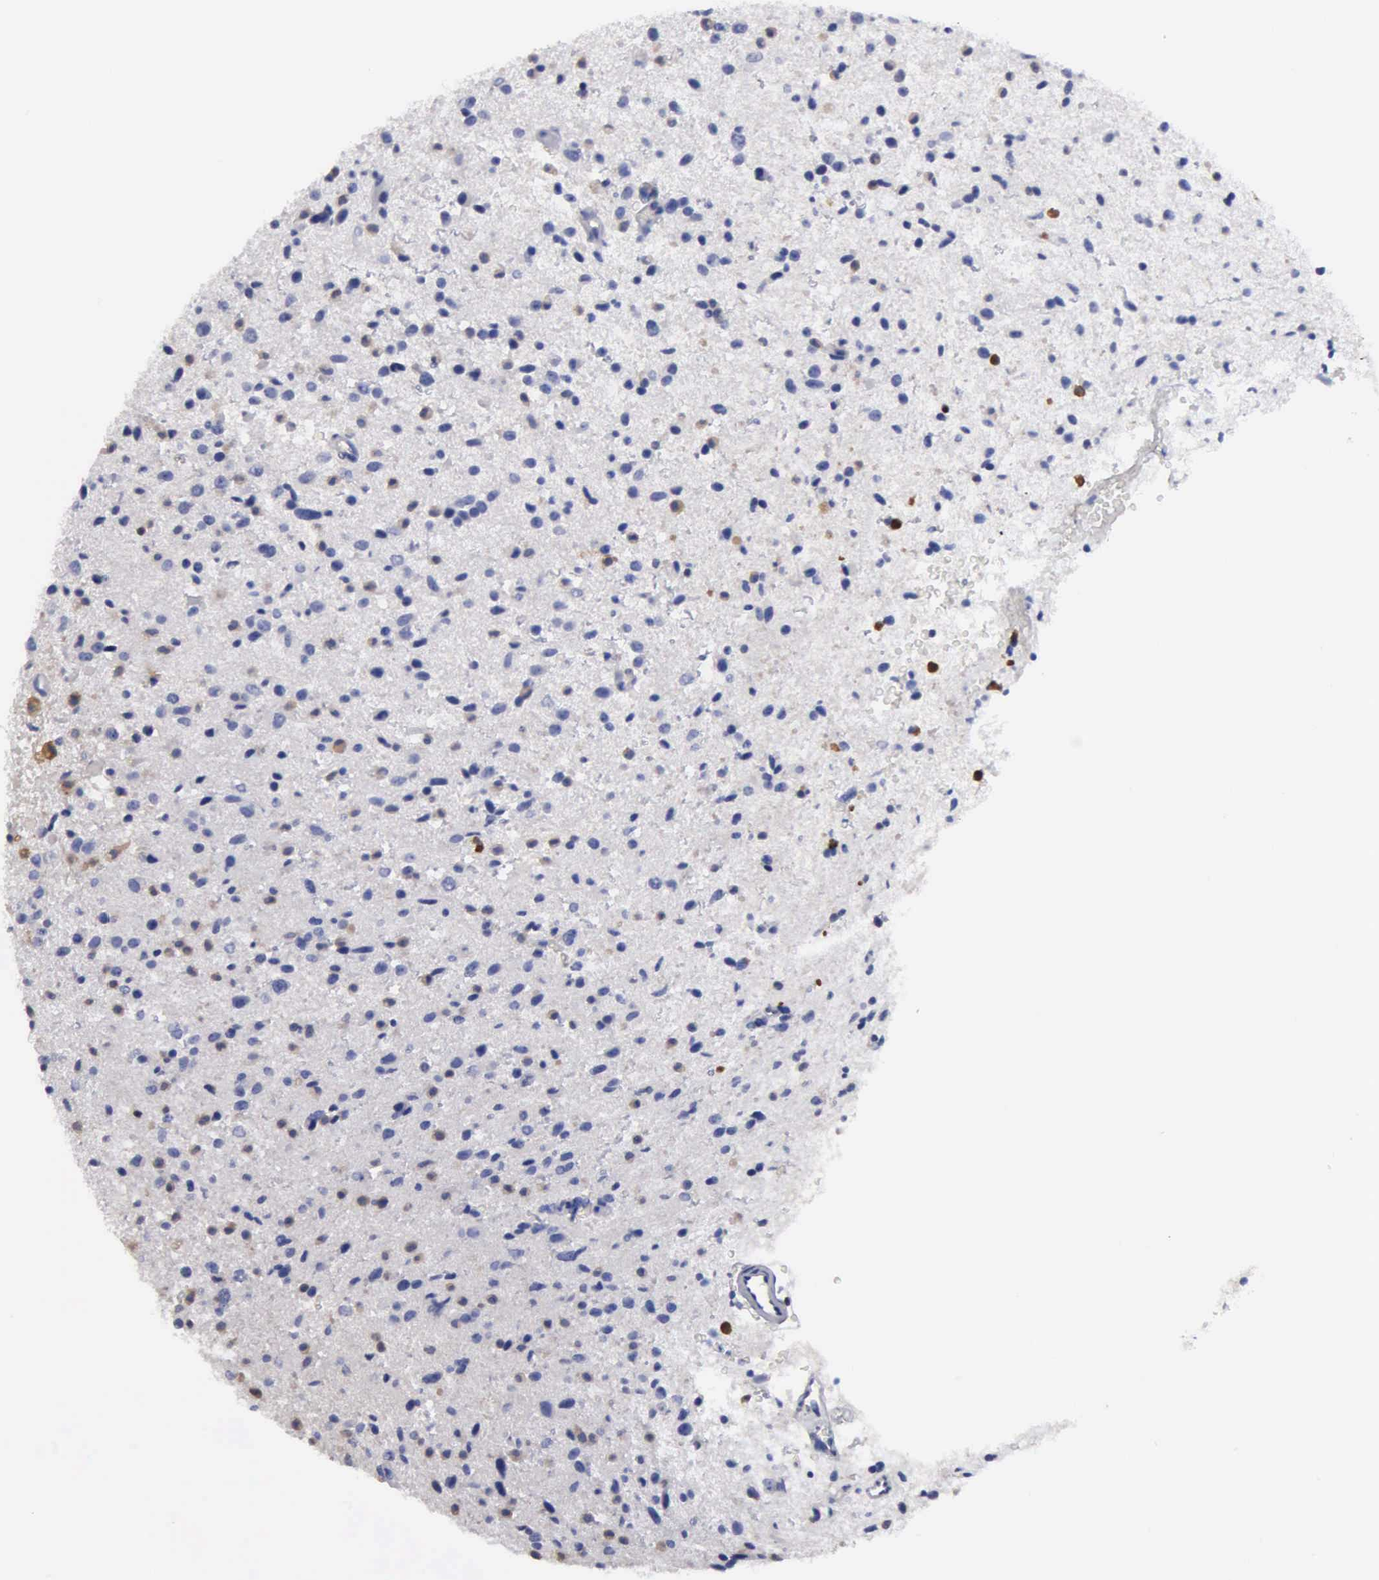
{"staining": {"intensity": "negative", "quantity": "none", "location": "none"}, "tissue": "glioma", "cell_type": "Tumor cells", "image_type": "cancer", "snomed": [{"axis": "morphology", "description": "Glioma, malignant, Low grade"}, {"axis": "topography", "description": "Brain"}], "caption": "IHC of low-grade glioma (malignant) demonstrates no staining in tumor cells.", "gene": "G6PD", "patient": {"sex": "female", "age": 46}}